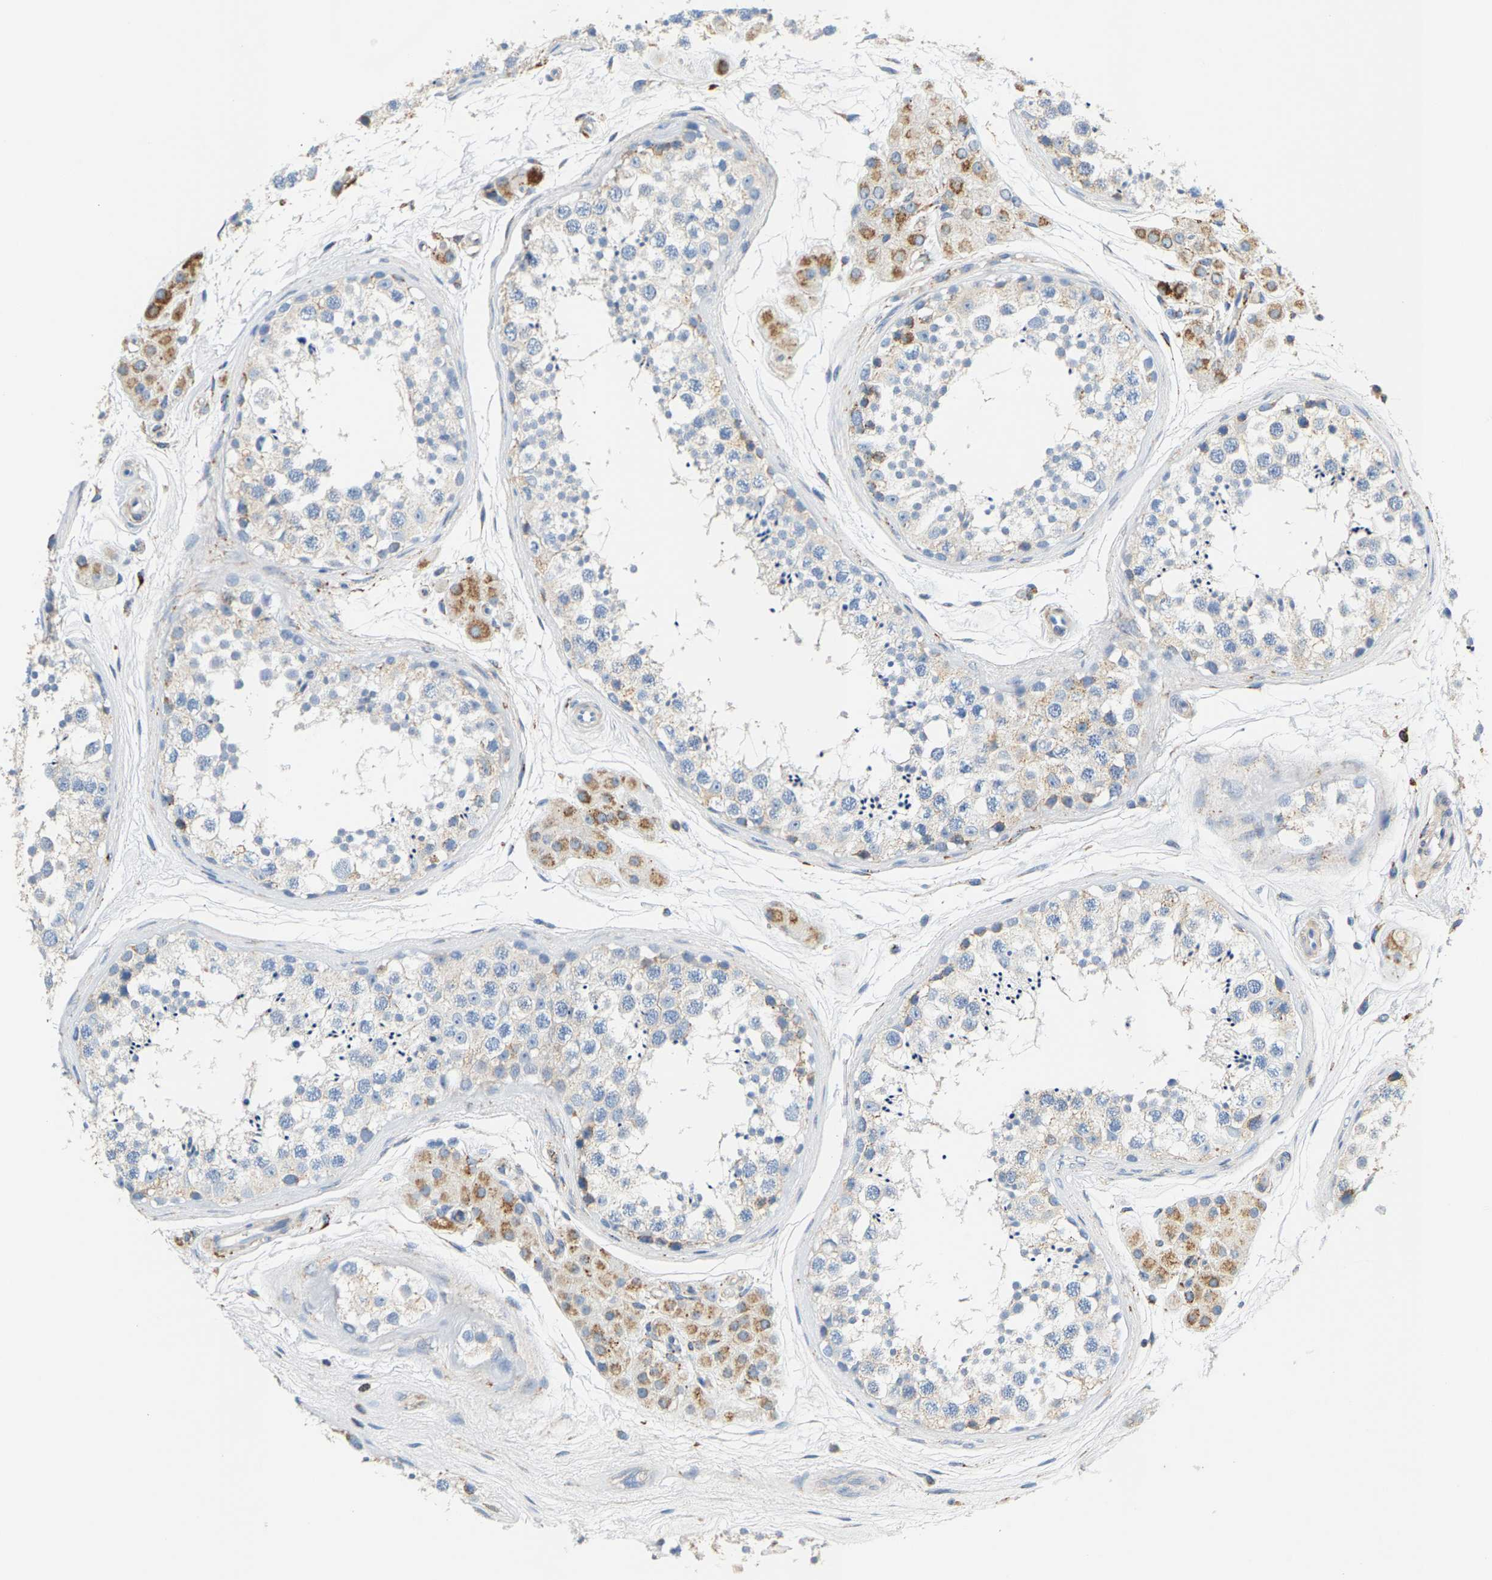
{"staining": {"intensity": "weak", "quantity": "<25%", "location": "cytoplasmic/membranous"}, "tissue": "testis", "cell_type": "Cells in seminiferous ducts", "image_type": "normal", "snomed": [{"axis": "morphology", "description": "Normal tissue, NOS"}, {"axis": "topography", "description": "Testis"}], "caption": "Histopathology image shows no protein expression in cells in seminiferous ducts of benign testis.", "gene": "SHMT2", "patient": {"sex": "male", "age": 56}}